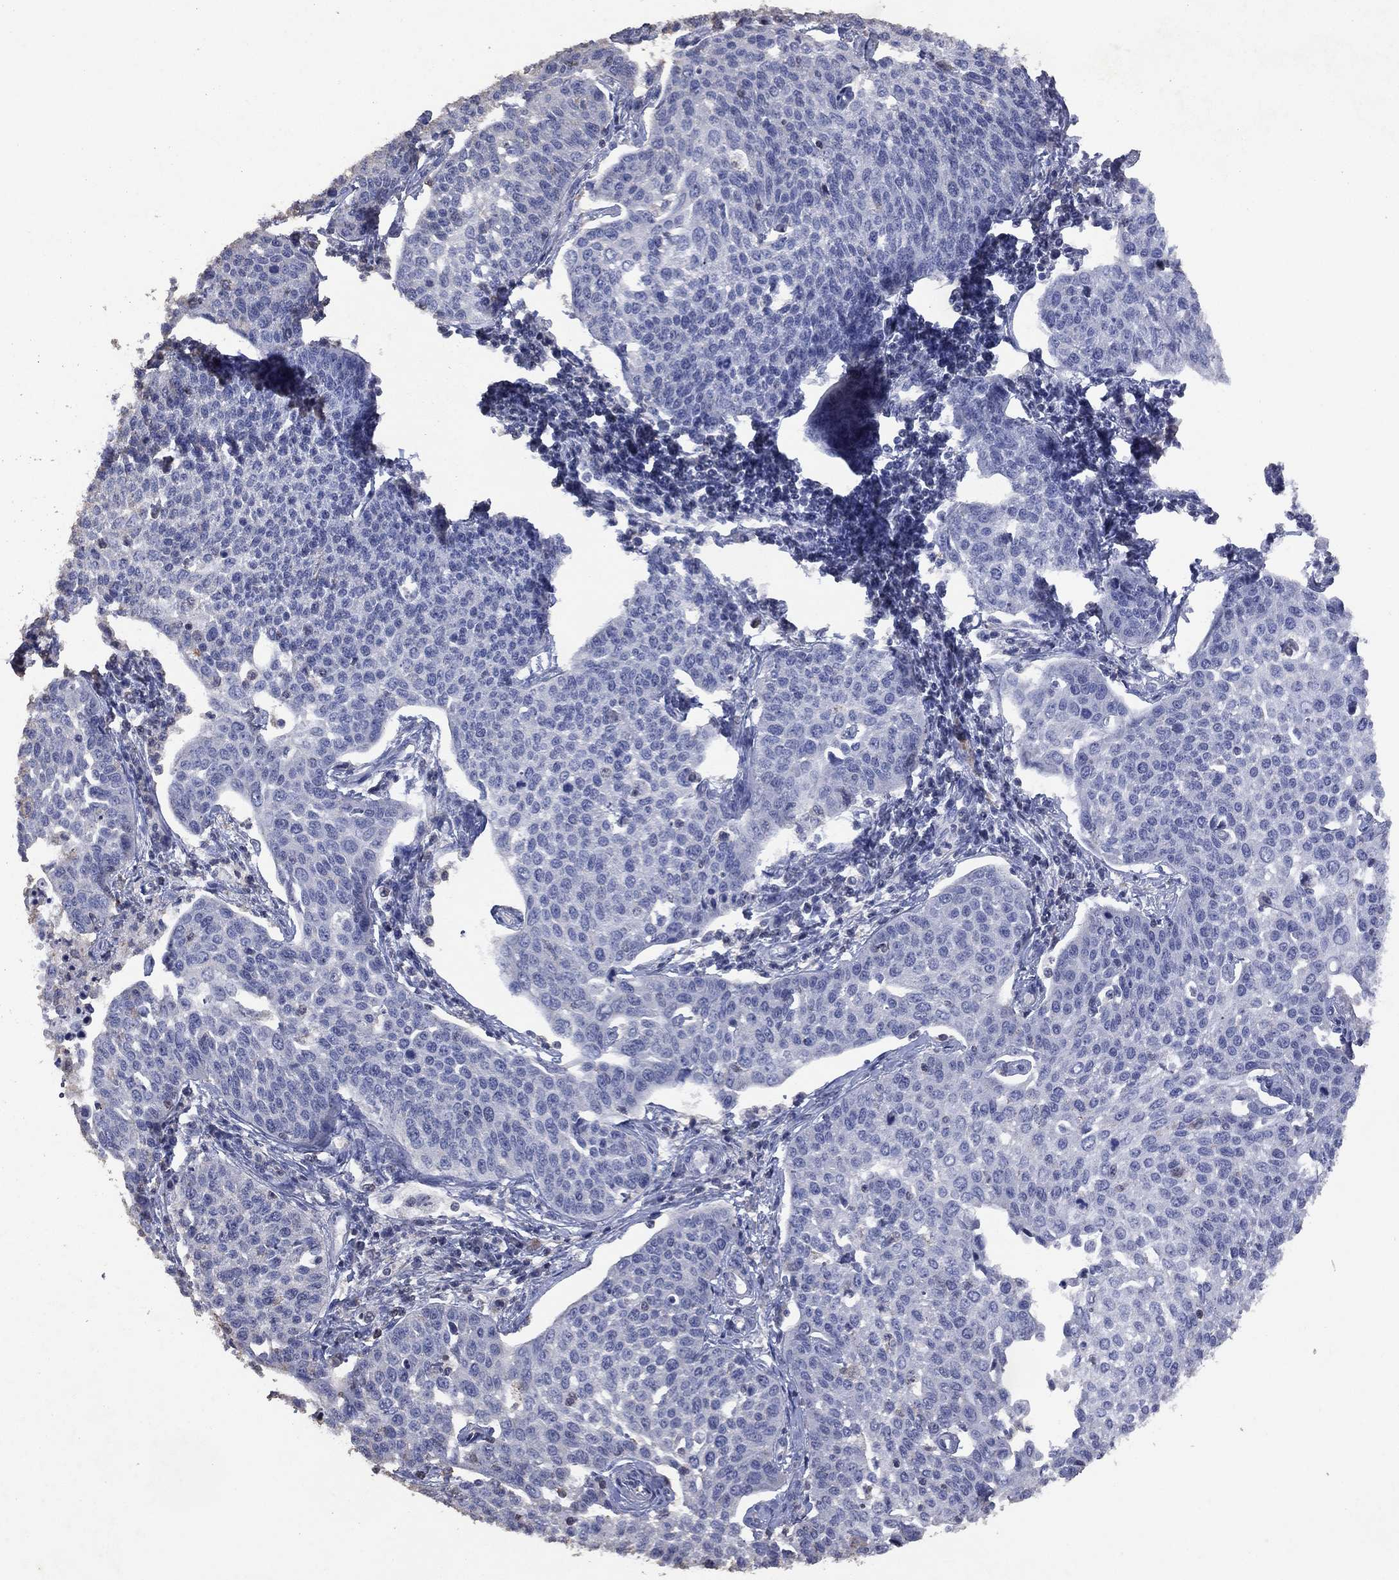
{"staining": {"intensity": "negative", "quantity": "none", "location": "none"}, "tissue": "cervical cancer", "cell_type": "Tumor cells", "image_type": "cancer", "snomed": [{"axis": "morphology", "description": "Squamous cell carcinoma, NOS"}, {"axis": "topography", "description": "Cervix"}], "caption": "The IHC image has no significant positivity in tumor cells of cervical cancer tissue. The staining is performed using DAB (3,3'-diaminobenzidine) brown chromogen with nuclei counter-stained in using hematoxylin.", "gene": "ADPRHL1", "patient": {"sex": "female", "age": 34}}